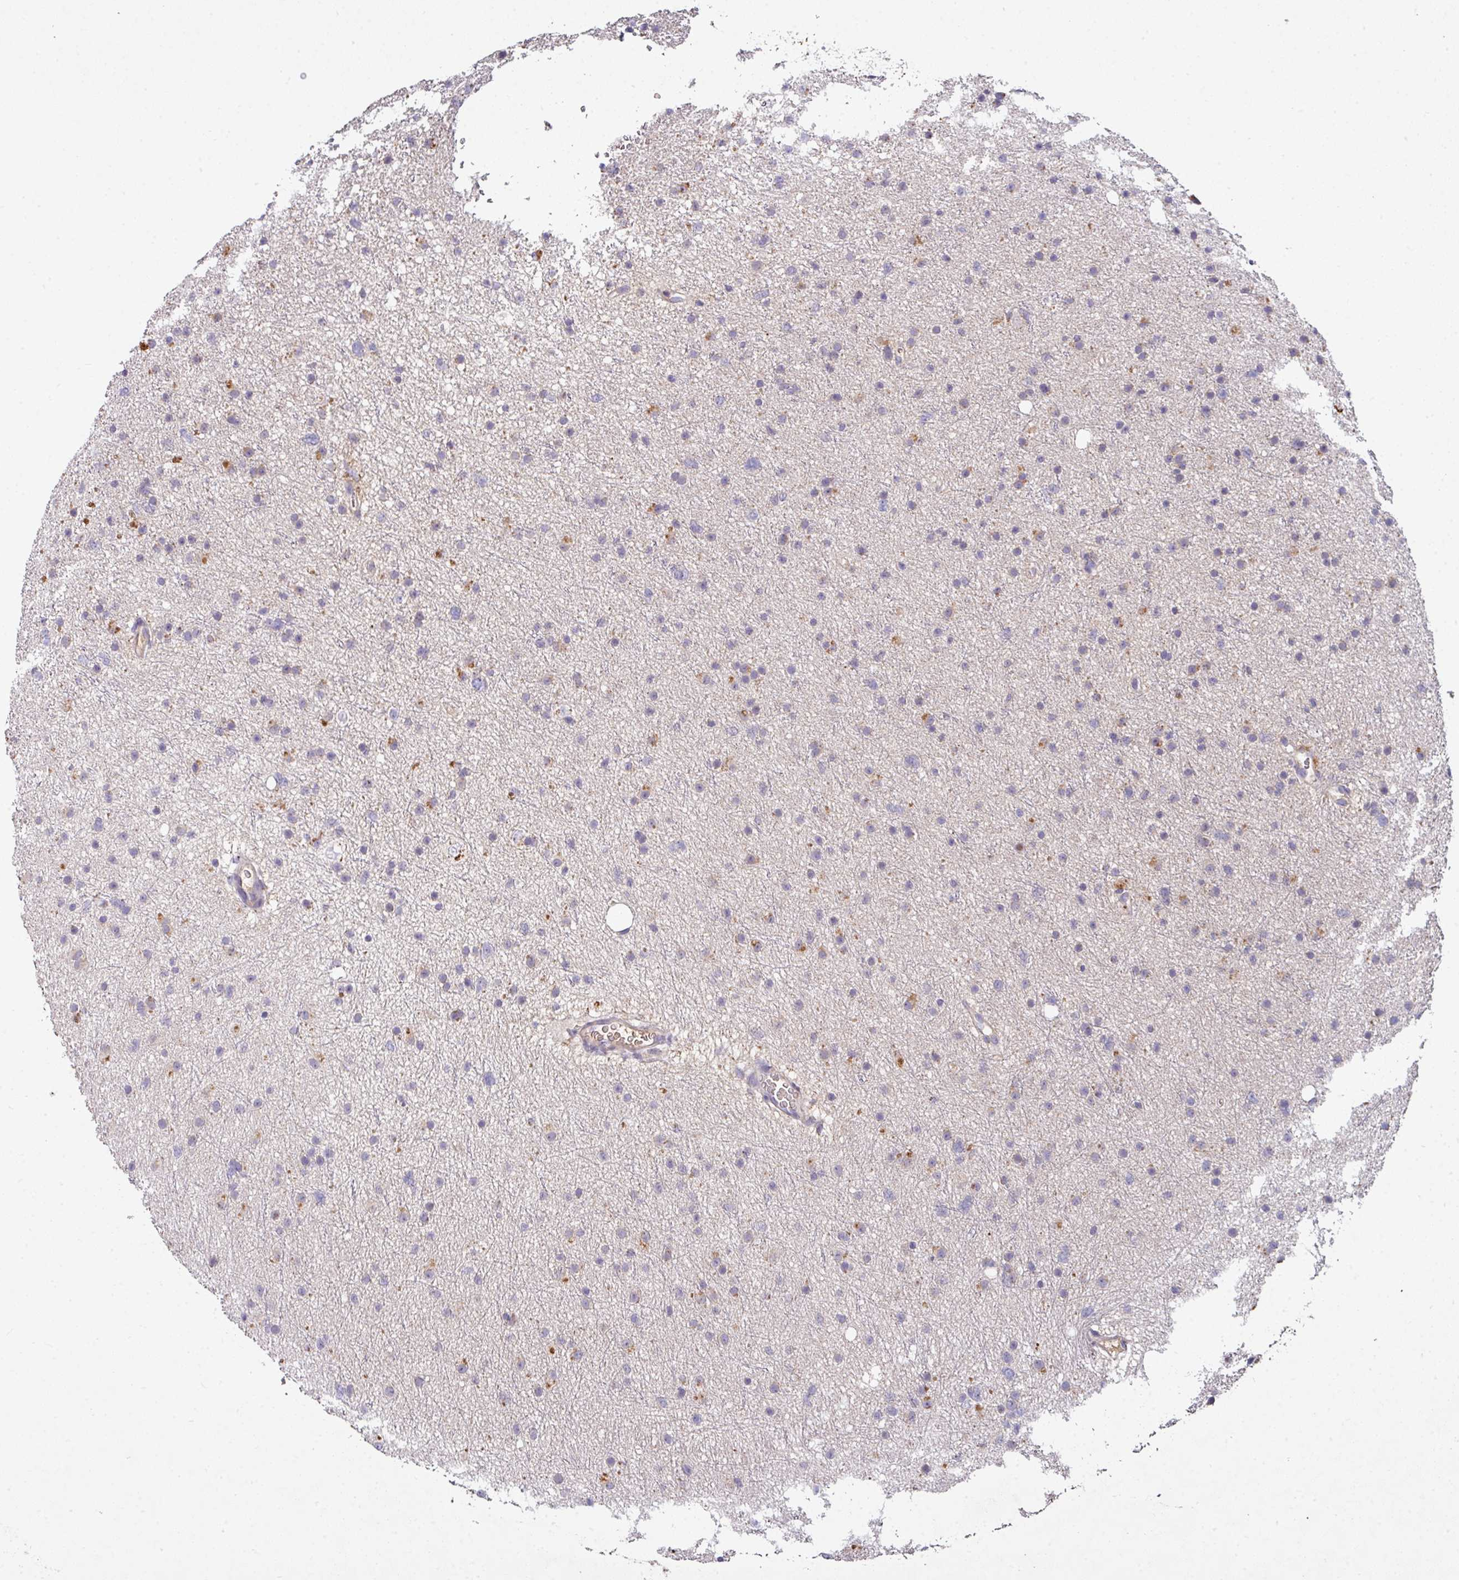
{"staining": {"intensity": "negative", "quantity": "none", "location": "none"}, "tissue": "glioma", "cell_type": "Tumor cells", "image_type": "cancer", "snomed": [{"axis": "morphology", "description": "Glioma, malignant, Low grade"}, {"axis": "topography", "description": "Cerebral cortex"}], "caption": "Protein analysis of low-grade glioma (malignant) demonstrates no significant expression in tumor cells.", "gene": "AEBP2", "patient": {"sex": "female", "age": 39}}